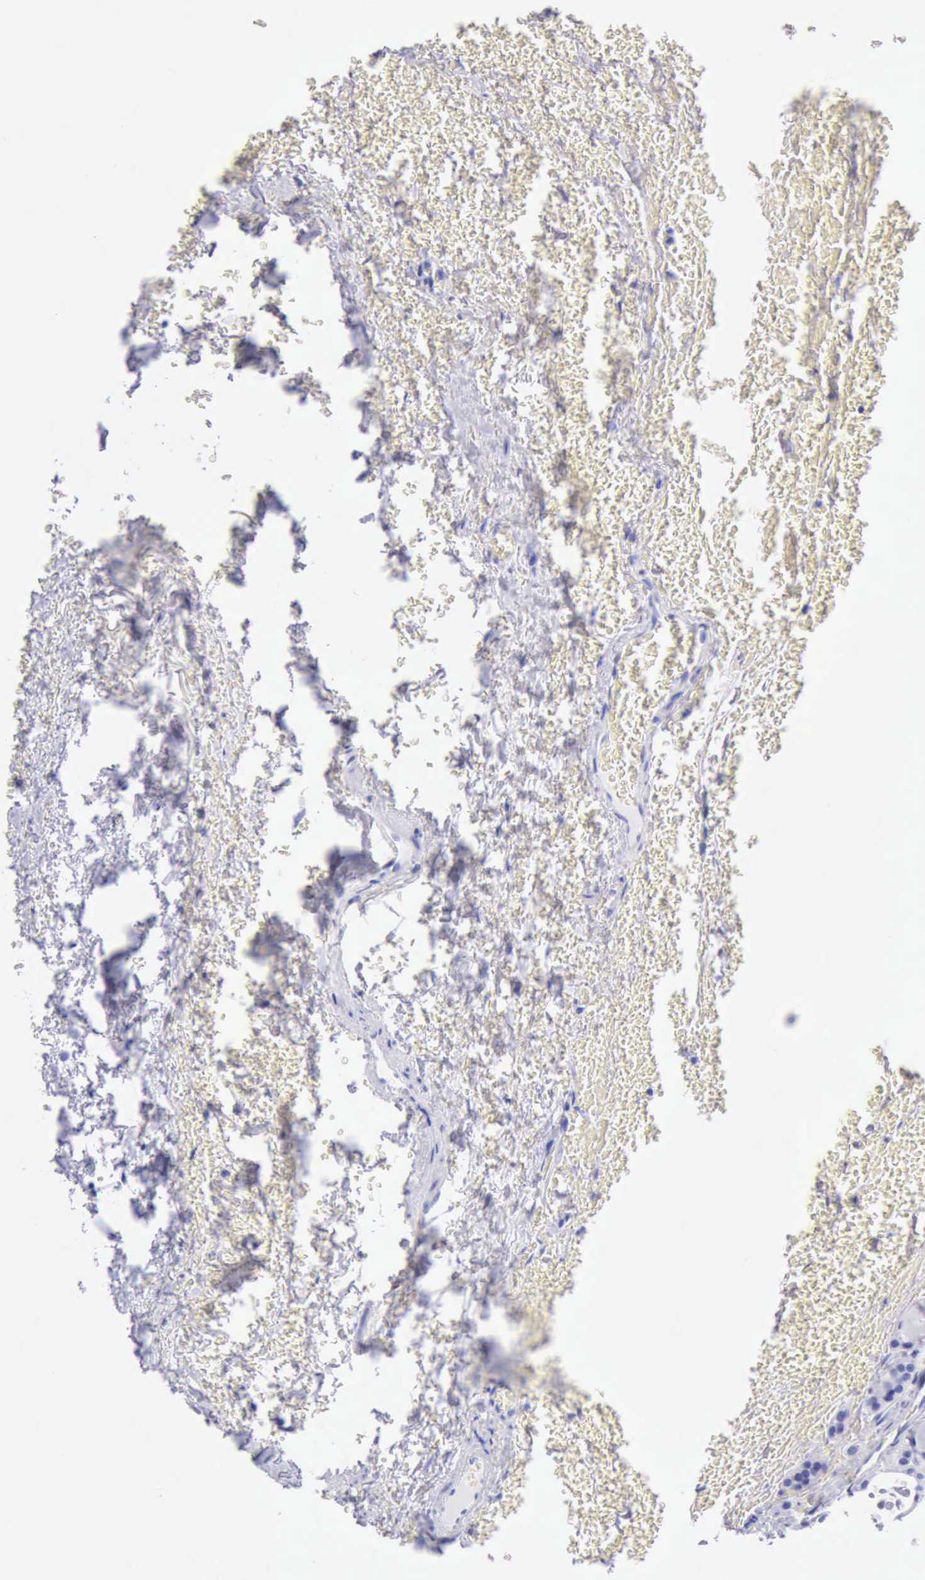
{"staining": {"intensity": "negative", "quantity": "none", "location": "none"}, "tissue": "thyroid cancer", "cell_type": "Tumor cells", "image_type": "cancer", "snomed": [{"axis": "morphology", "description": "Follicular adenoma carcinoma, NOS"}, {"axis": "topography", "description": "Thyroid gland"}], "caption": "Human follicular adenoma carcinoma (thyroid) stained for a protein using IHC reveals no expression in tumor cells.", "gene": "MCM2", "patient": {"sex": "female", "age": 71}}